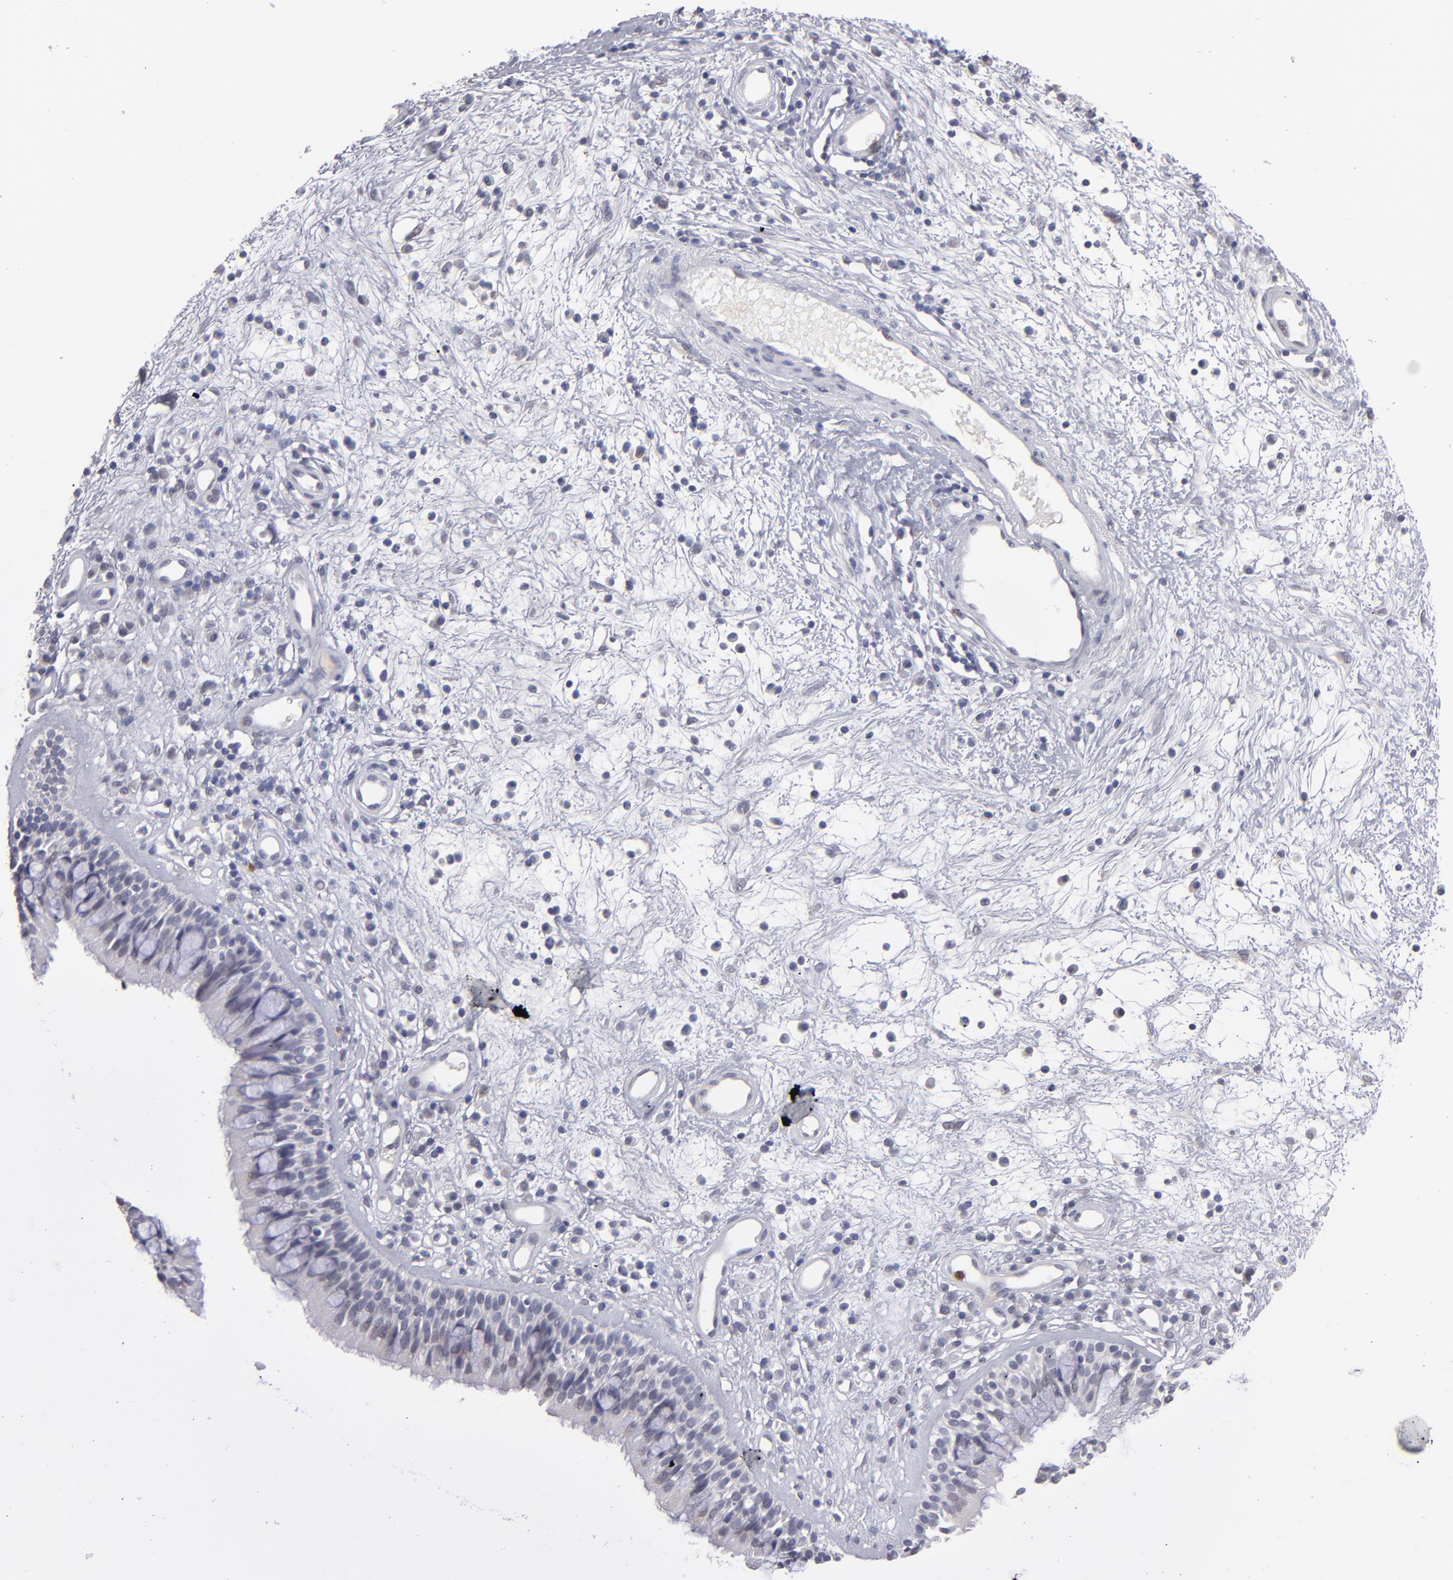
{"staining": {"intensity": "negative", "quantity": "none", "location": "none"}, "tissue": "nasopharynx", "cell_type": "Respiratory epithelial cells", "image_type": "normal", "snomed": [{"axis": "morphology", "description": "Normal tissue, NOS"}, {"axis": "morphology", "description": "Inflammation, NOS"}, {"axis": "topography", "description": "Nasopharynx"}], "caption": "The immunohistochemistry (IHC) micrograph has no significant positivity in respiratory epithelial cells of nasopharynx. (DAB immunohistochemistry, high magnification).", "gene": "MGAM", "patient": {"sex": "male", "age": 48}}